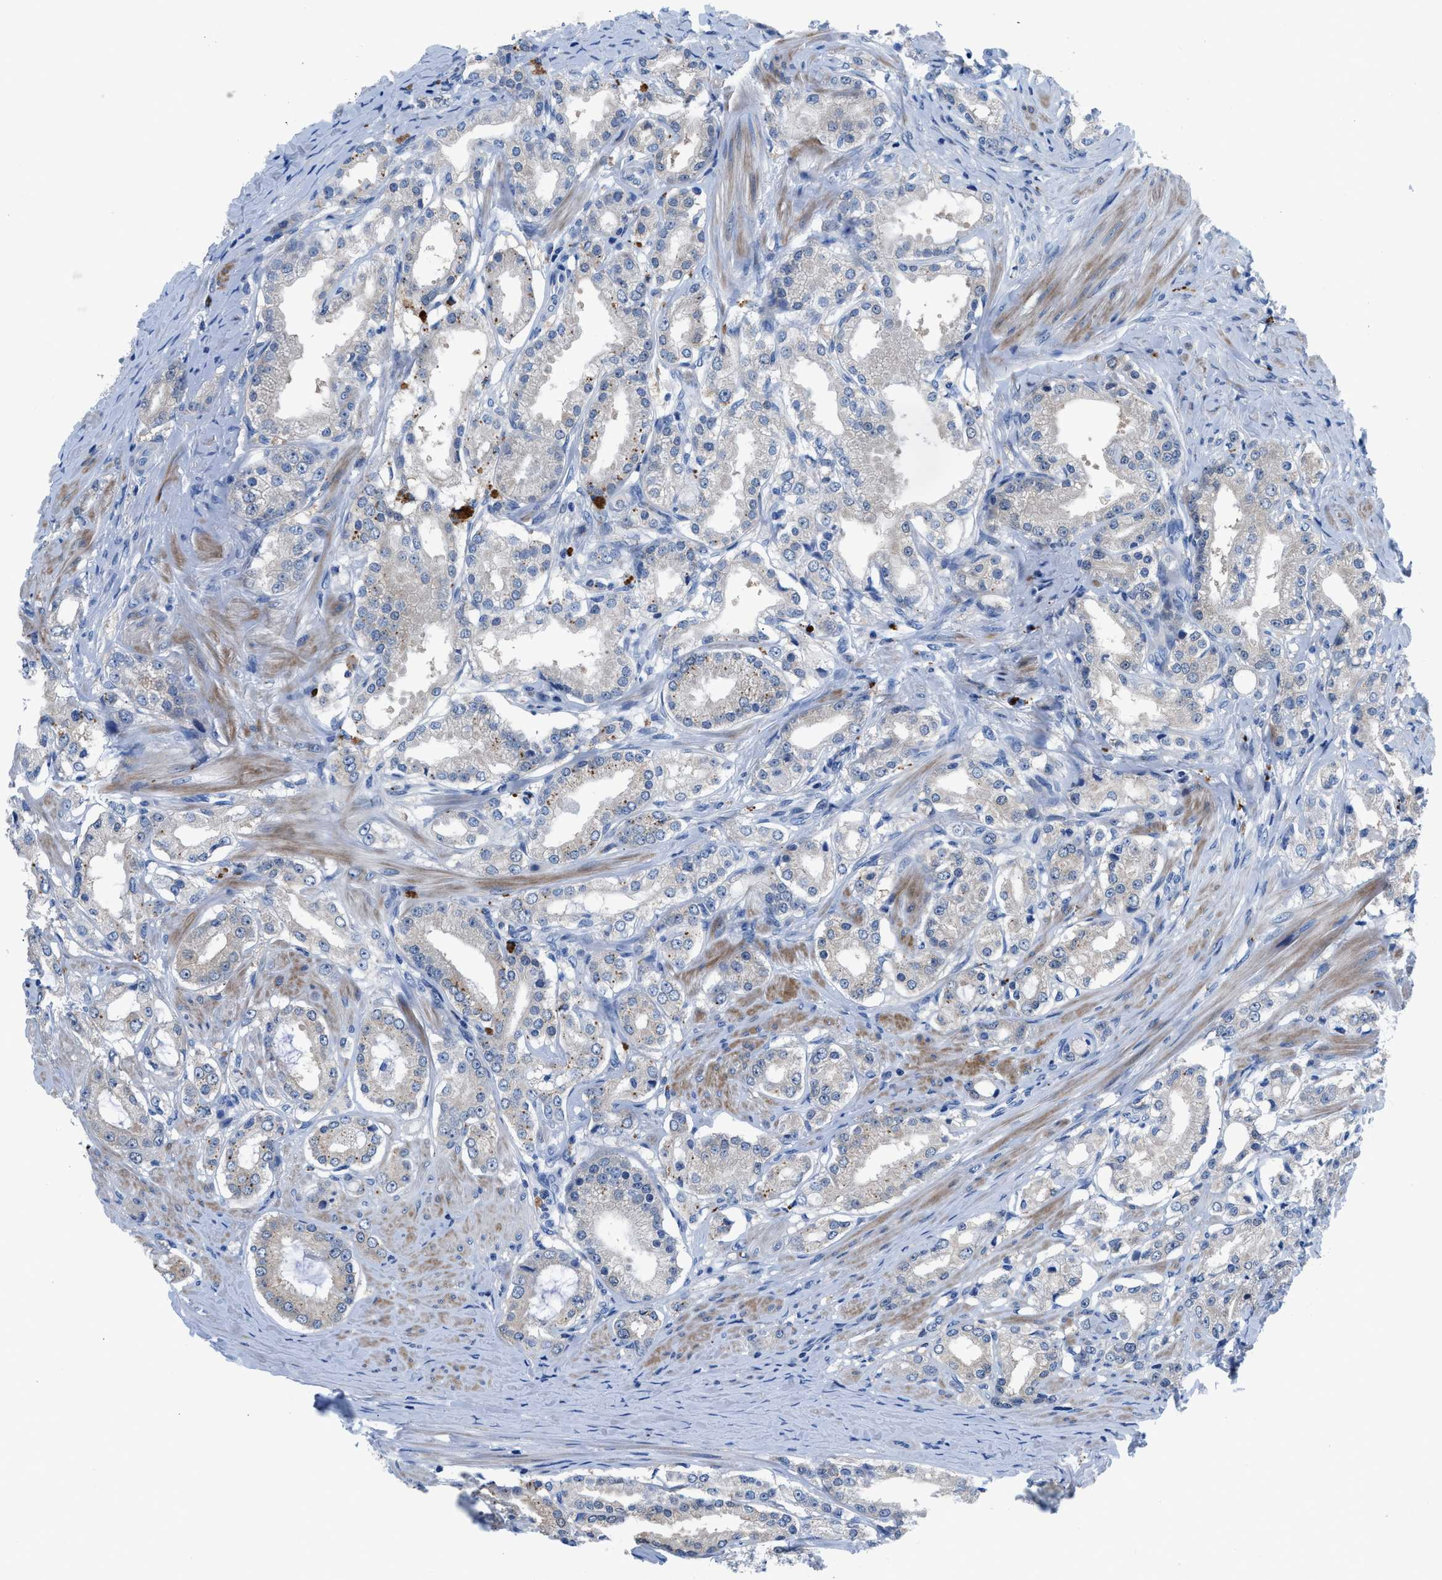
{"staining": {"intensity": "negative", "quantity": "none", "location": "none"}, "tissue": "prostate cancer", "cell_type": "Tumor cells", "image_type": "cancer", "snomed": [{"axis": "morphology", "description": "Adenocarcinoma, Low grade"}, {"axis": "topography", "description": "Prostate"}], "caption": "High power microscopy photomicrograph of an immunohistochemistry histopathology image of adenocarcinoma (low-grade) (prostate), revealing no significant staining in tumor cells.", "gene": "UAP1", "patient": {"sex": "male", "age": 63}}